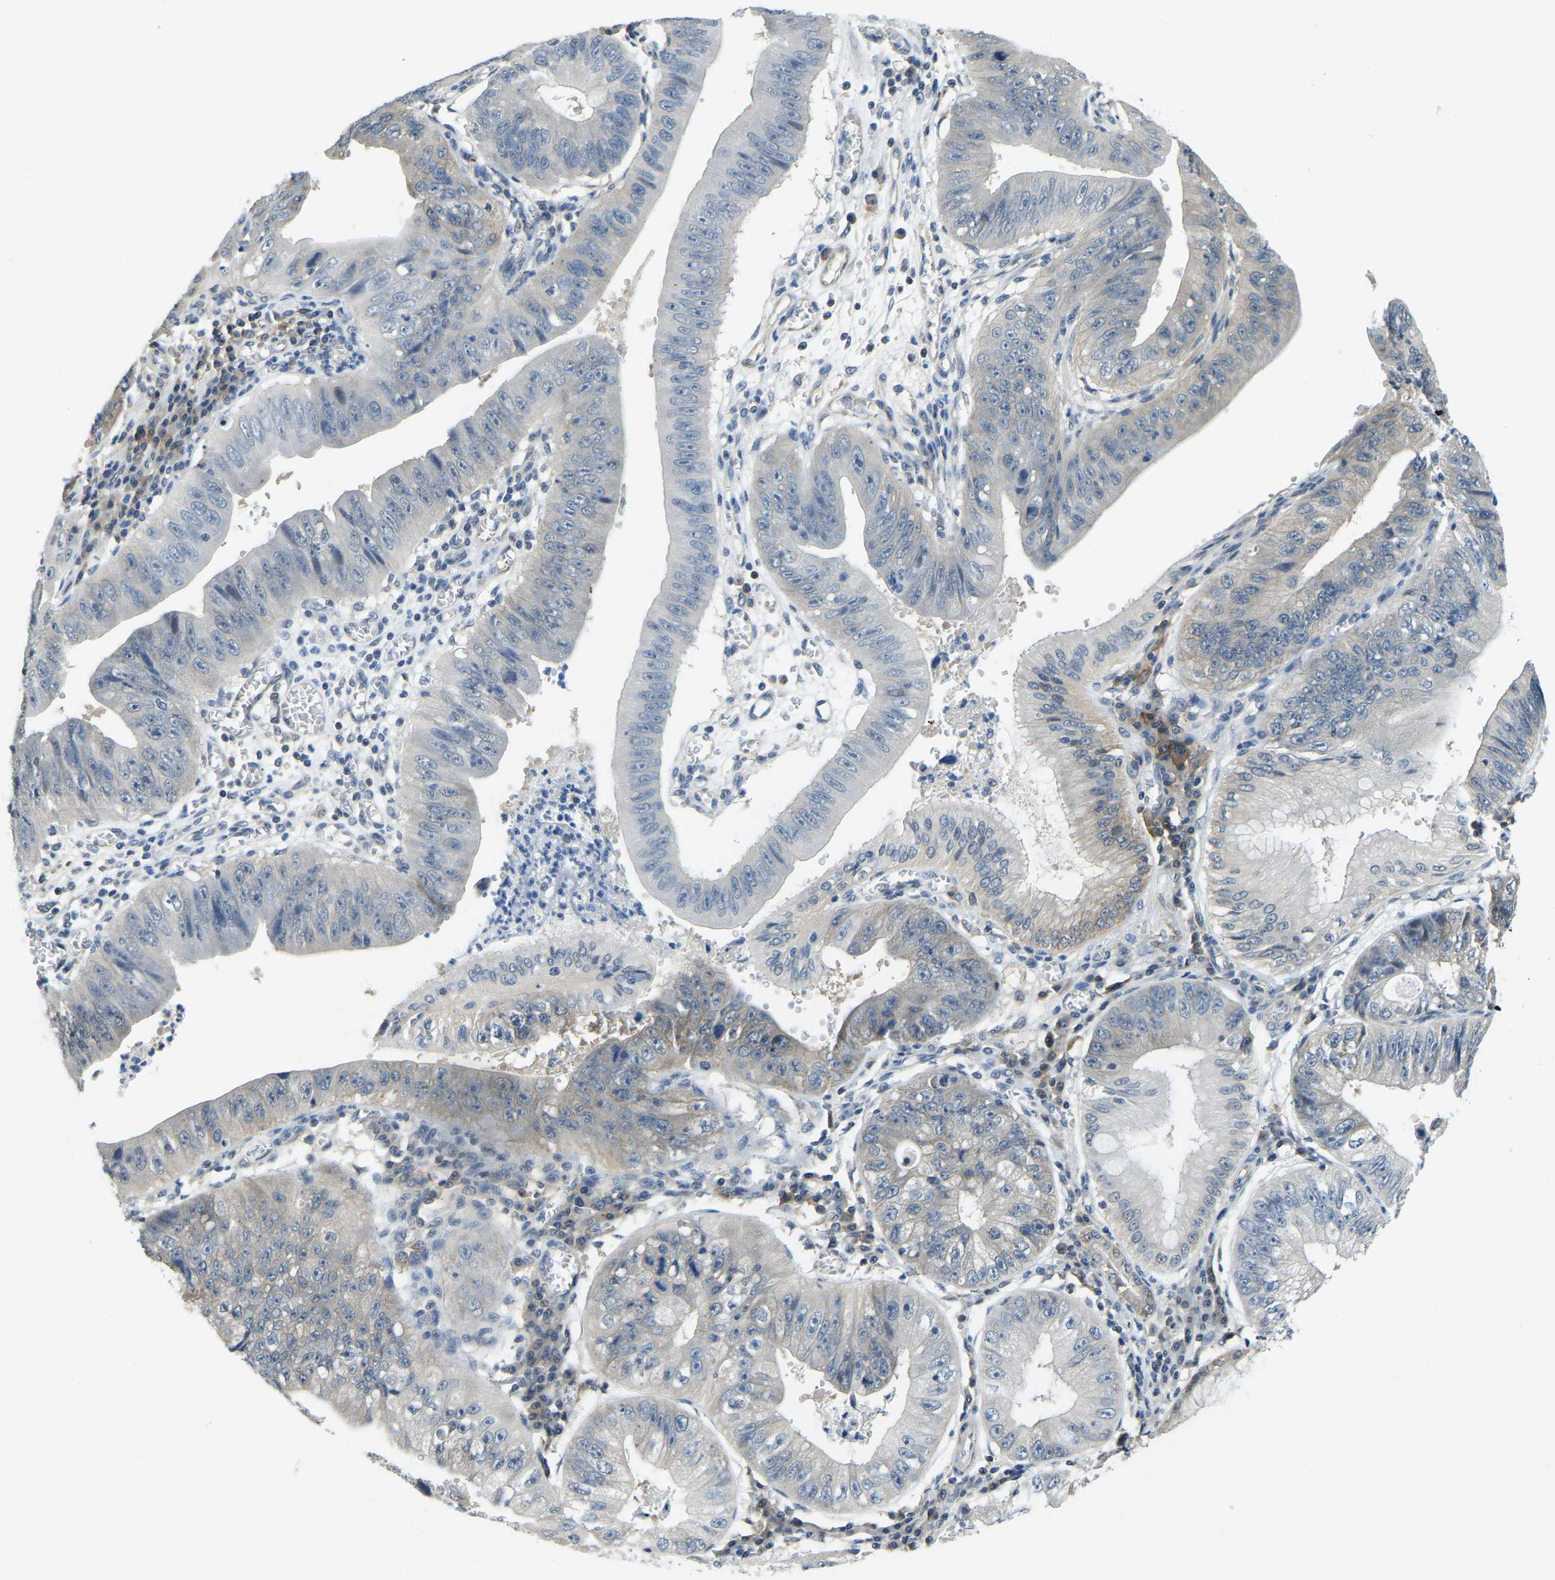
{"staining": {"intensity": "weak", "quantity": "<25%", "location": "cytoplasmic/membranous"}, "tissue": "stomach cancer", "cell_type": "Tumor cells", "image_type": "cancer", "snomed": [{"axis": "morphology", "description": "Adenocarcinoma, NOS"}, {"axis": "topography", "description": "Stomach"}], "caption": "This is an immunohistochemistry (IHC) micrograph of stomach cancer (adenocarcinoma). There is no expression in tumor cells.", "gene": "AHNAK", "patient": {"sex": "male", "age": 59}}